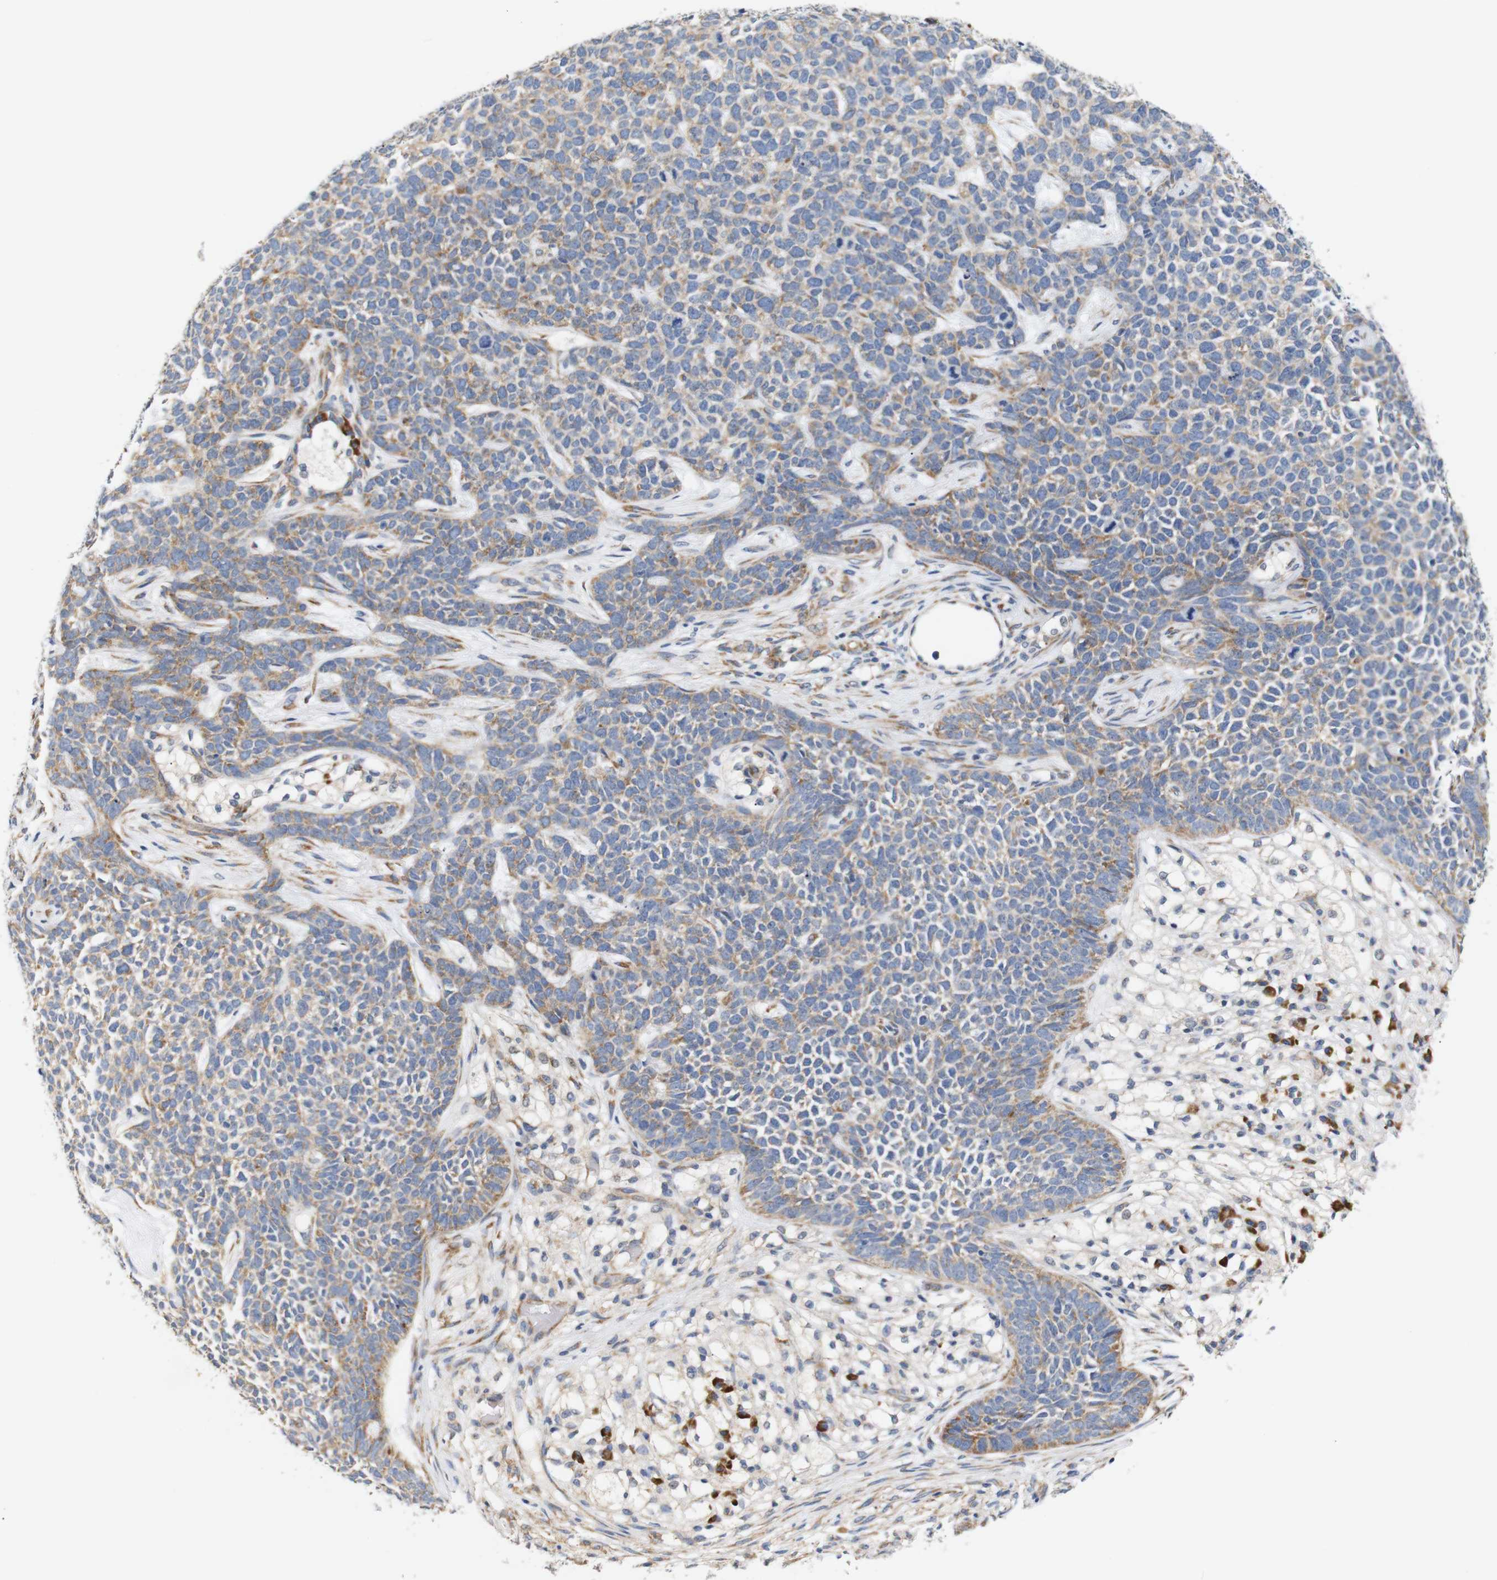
{"staining": {"intensity": "moderate", "quantity": ">75%", "location": "cytoplasmic/membranous"}, "tissue": "skin cancer", "cell_type": "Tumor cells", "image_type": "cancer", "snomed": [{"axis": "morphology", "description": "Basal cell carcinoma"}, {"axis": "topography", "description": "Skin"}], "caption": "Protein expression by IHC shows moderate cytoplasmic/membranous positivity in approximately >75% of tumor cells in skin cancer (basal cell carcinoma). (Stains: DAB (3,3'-diaminobenzidine) in brown, nuclei in blue, Microscopy: brightfield microscopy at high magnification).", "gene": "TRIM5", "patient": {"sex": "female", "age": 84}}